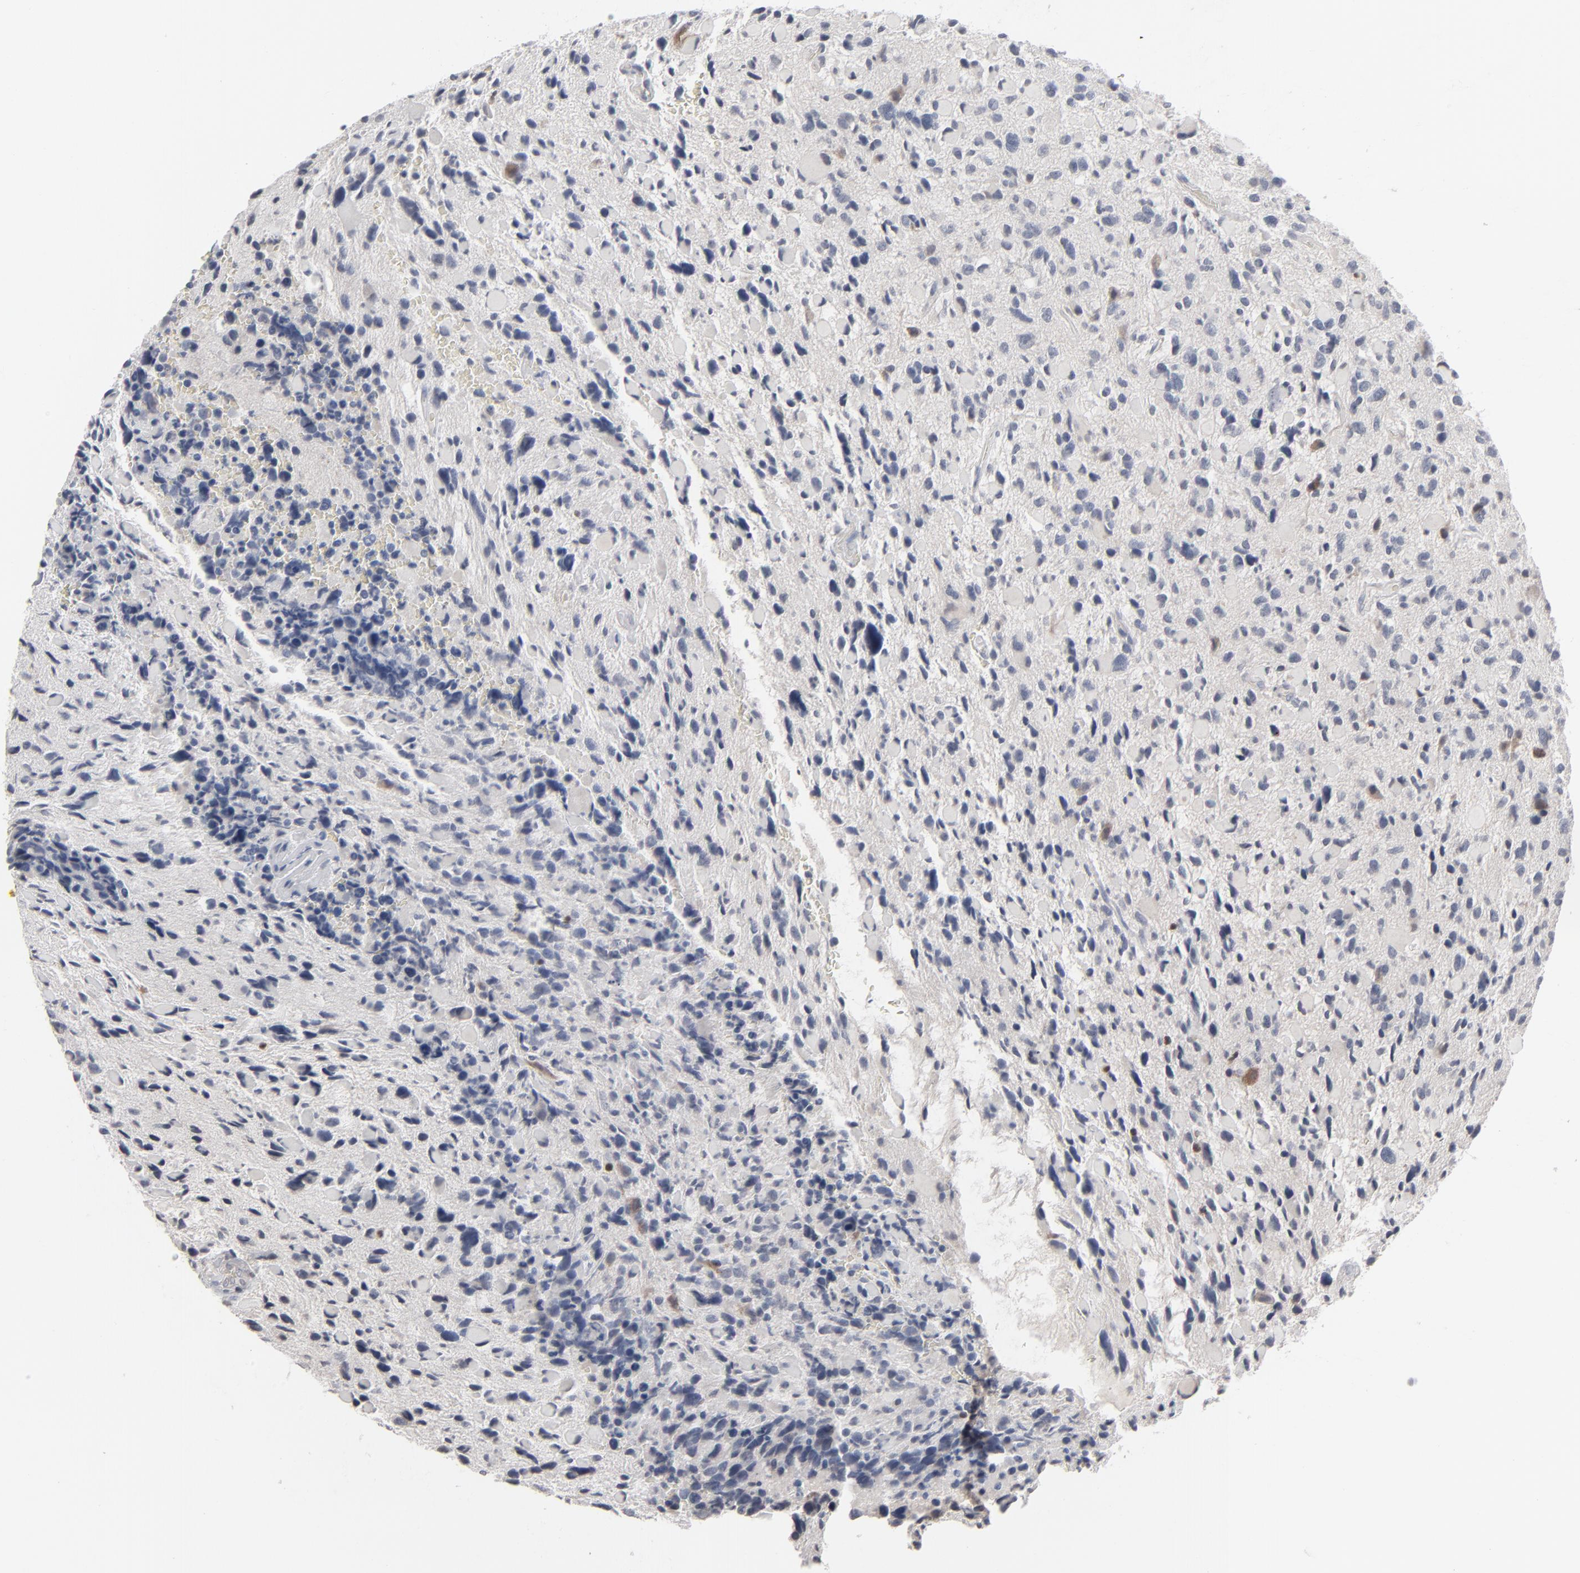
{"staining": {"intensity": "negative", "quantity": "none", "location": "none"}, "tissue": "glioma", "cell_type": "Tumor cells", "image_type": "cancer", "snomed": [{"axis": "morphology", "description": "Glioma, malignant, High grade"}, {"axis": "topography", "description": "Brain"}], "caption": "Tumor cells show no significant expression in glioma.", "gene": "STAT4", "patient": {"sex": "female", "age": 37}}